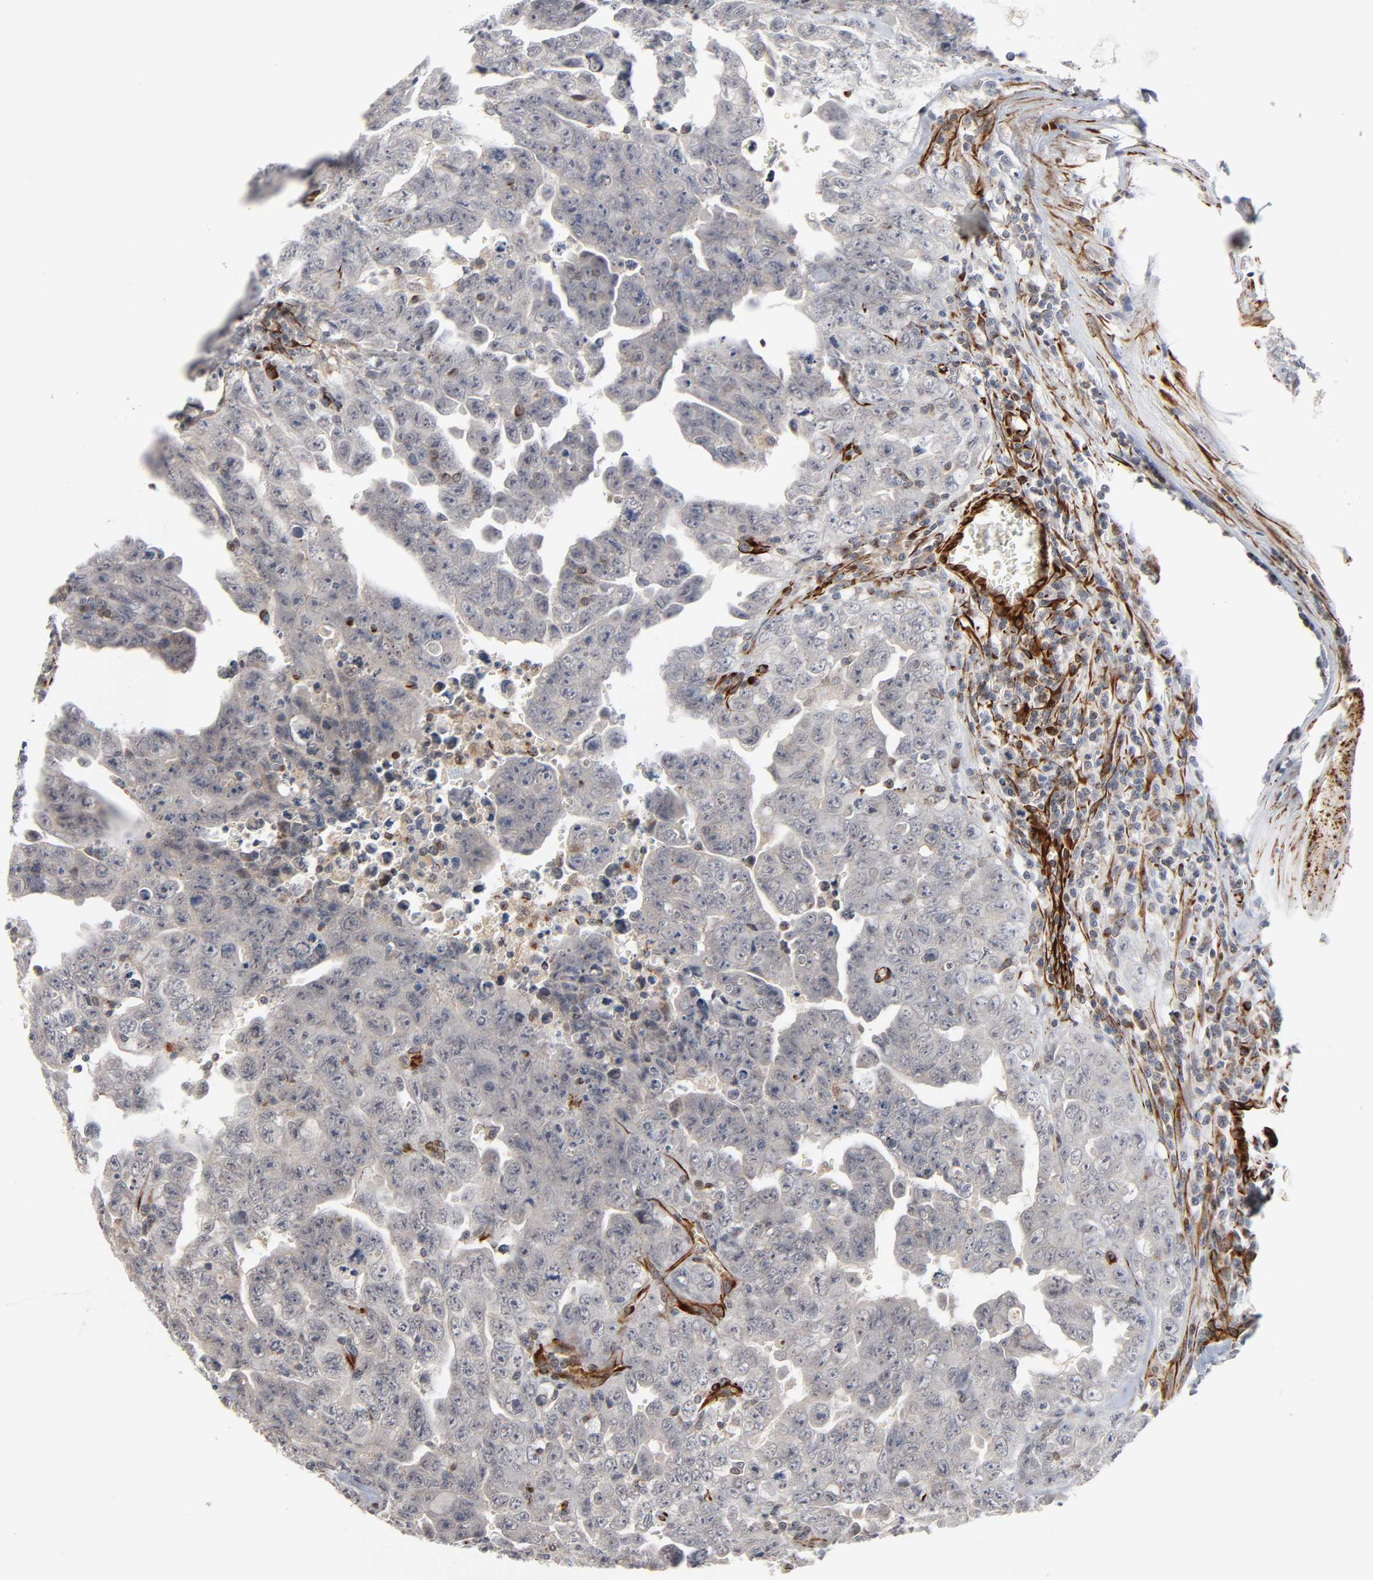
{"staining": {"intensity": "weak", "quantity": "25%-75%", "location": "cytoplasmic/membranous"}, "tissue": "testis cancer", "cell_type": "Tumor cells", "image_type": "cancer", "snomed": [{"axis": "morphology", "description": "Carcinoma, Embryonal, NOS"}, {"axis": "topography", "description": "Testis"}], "caption": "Testis cancer stained for a protein shows weak cytoplasmic/membranous positivity in tumor cells.", "gene": "REEP6", "patient": {"sex": "male", "age": 28}}